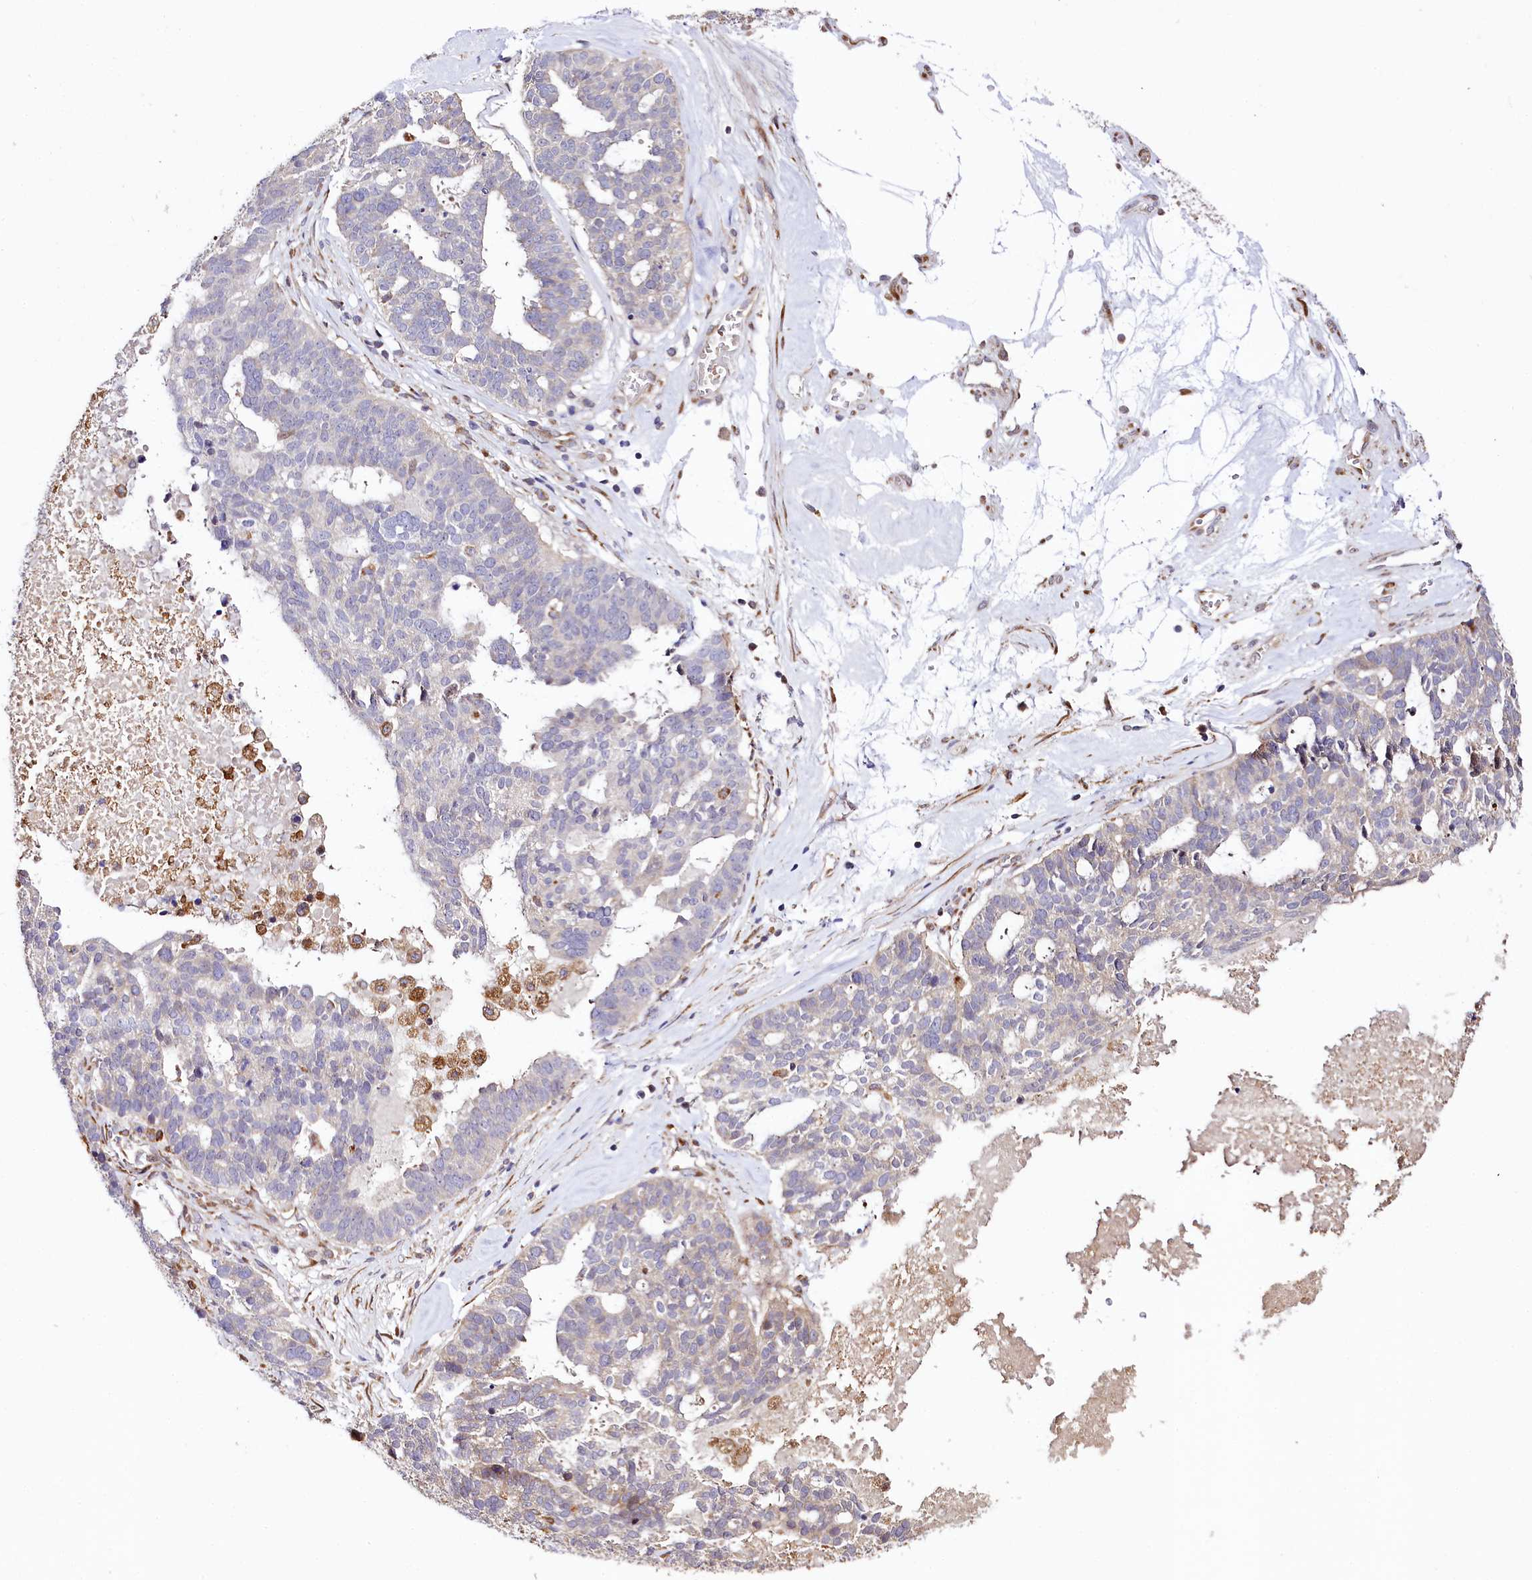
{"staining": {"intensity": "negative", "quantity": "none", "location": "none"}, "tissue": "ovarian cancer", "cell_type": "Tumor cells", "image_type": "cancer", "snomed": [{"axis": "morphology", "description": "Cystadenocarcinoma, serous, NOS"}, {"axis": "topography", "description": "Ovary"}], "caption": "This is an immunohistochemistry (IHC) histopathology image of ovarian cancer (serous cystadenocarcinoma). There is no expression in tumor cells.", "gene": "CUTC", "patient": {"sex": "female", "age": 59}}